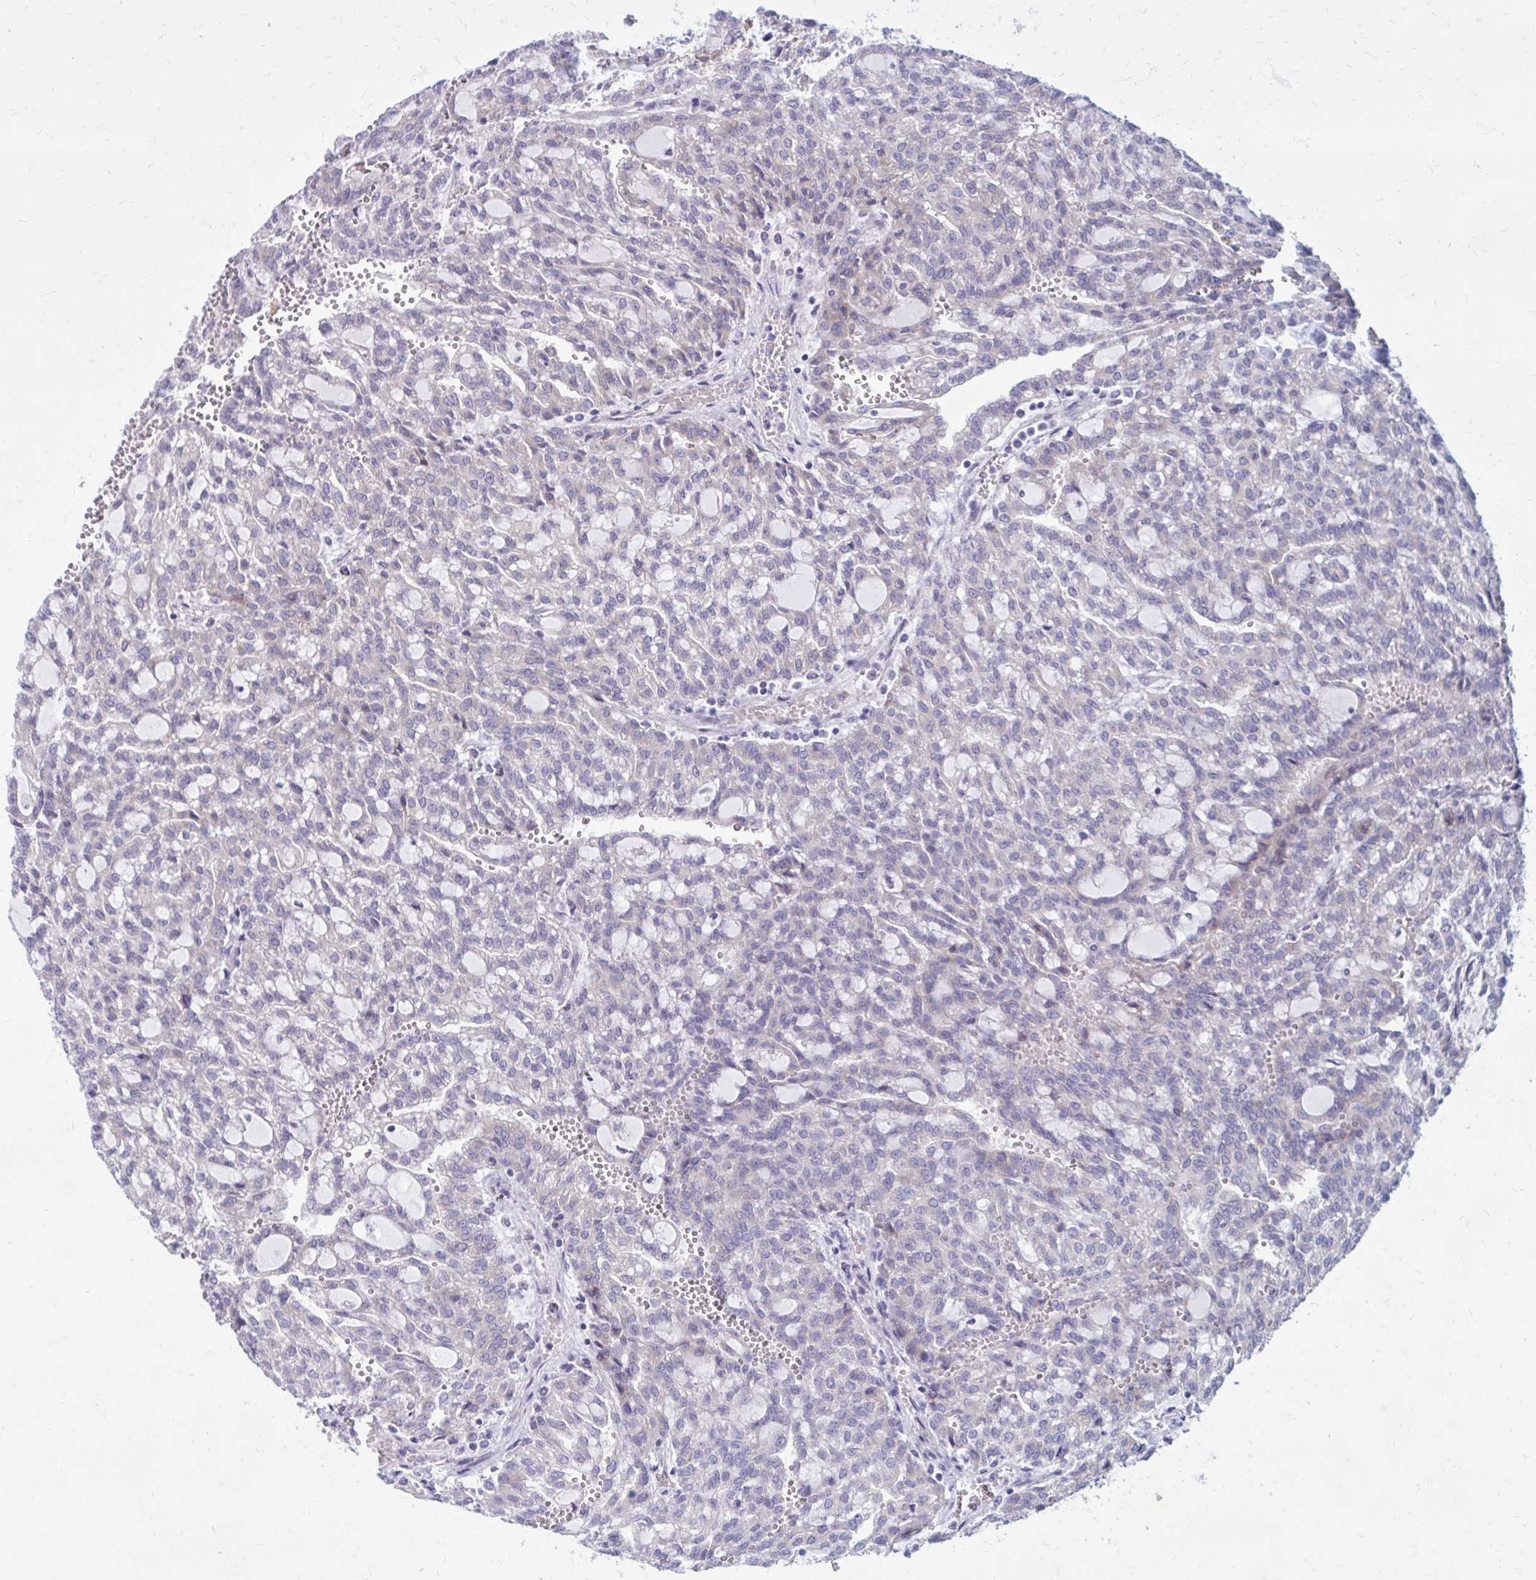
{"staining": {"intensity": "negative", "quantity": "none", "location": "none"}, "tissue": "renal cancer", "cell_type": "Tumor cells", "image_type": "cancer", "snomed": [{"axis": "morphology", "description": "Adenocarcinoma, NOS"}, {"axis": "topography", "description": "Kidney"}], "caption": "Immunohistochemistry (IHC) micrograph of human renal cancer (adenocarcinoma) stained for a protein (brown), which displays no positivity in tumor cells.", "gene": "GIGYF2", "patient": {"sex": "male", "age": 63}}